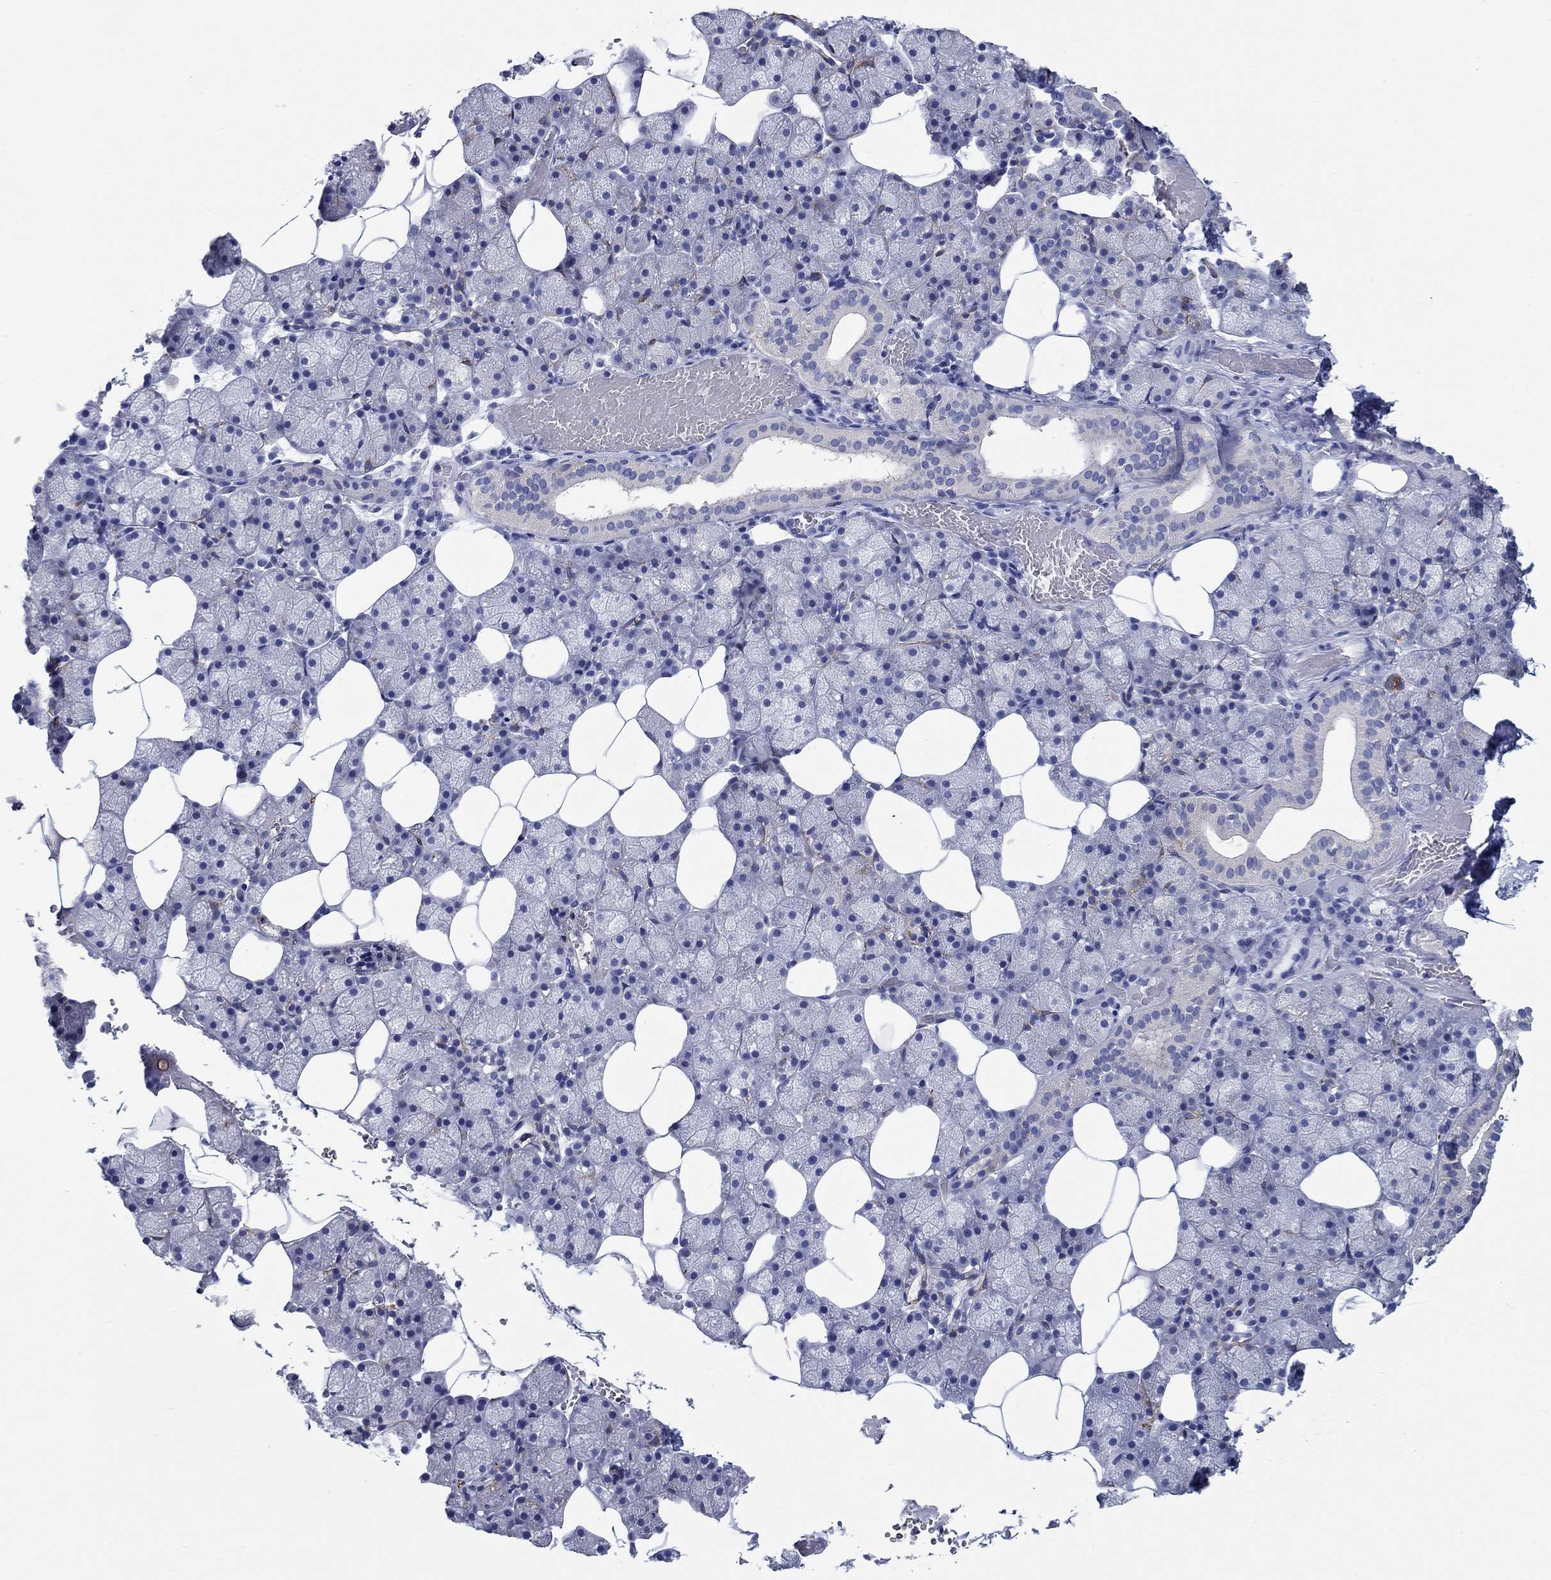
{"staining": {"intensity": "negative", "quantity": "none", "location": "none"}, "tissue": "salivary gland", "cell_type": "Glandular cells", "image_type": "normal", "snomed": [{"axis": "morphology", "description": "Normal tissue, NOS"}, {"axis": "topography", "description": "Salivary gland"}], "caption": "Immunohistochemistry of normal human salivary gland displays no staining in glandular cells.", "gene": "FBXO2", "patient": {"sex": "male", "age": 38}}